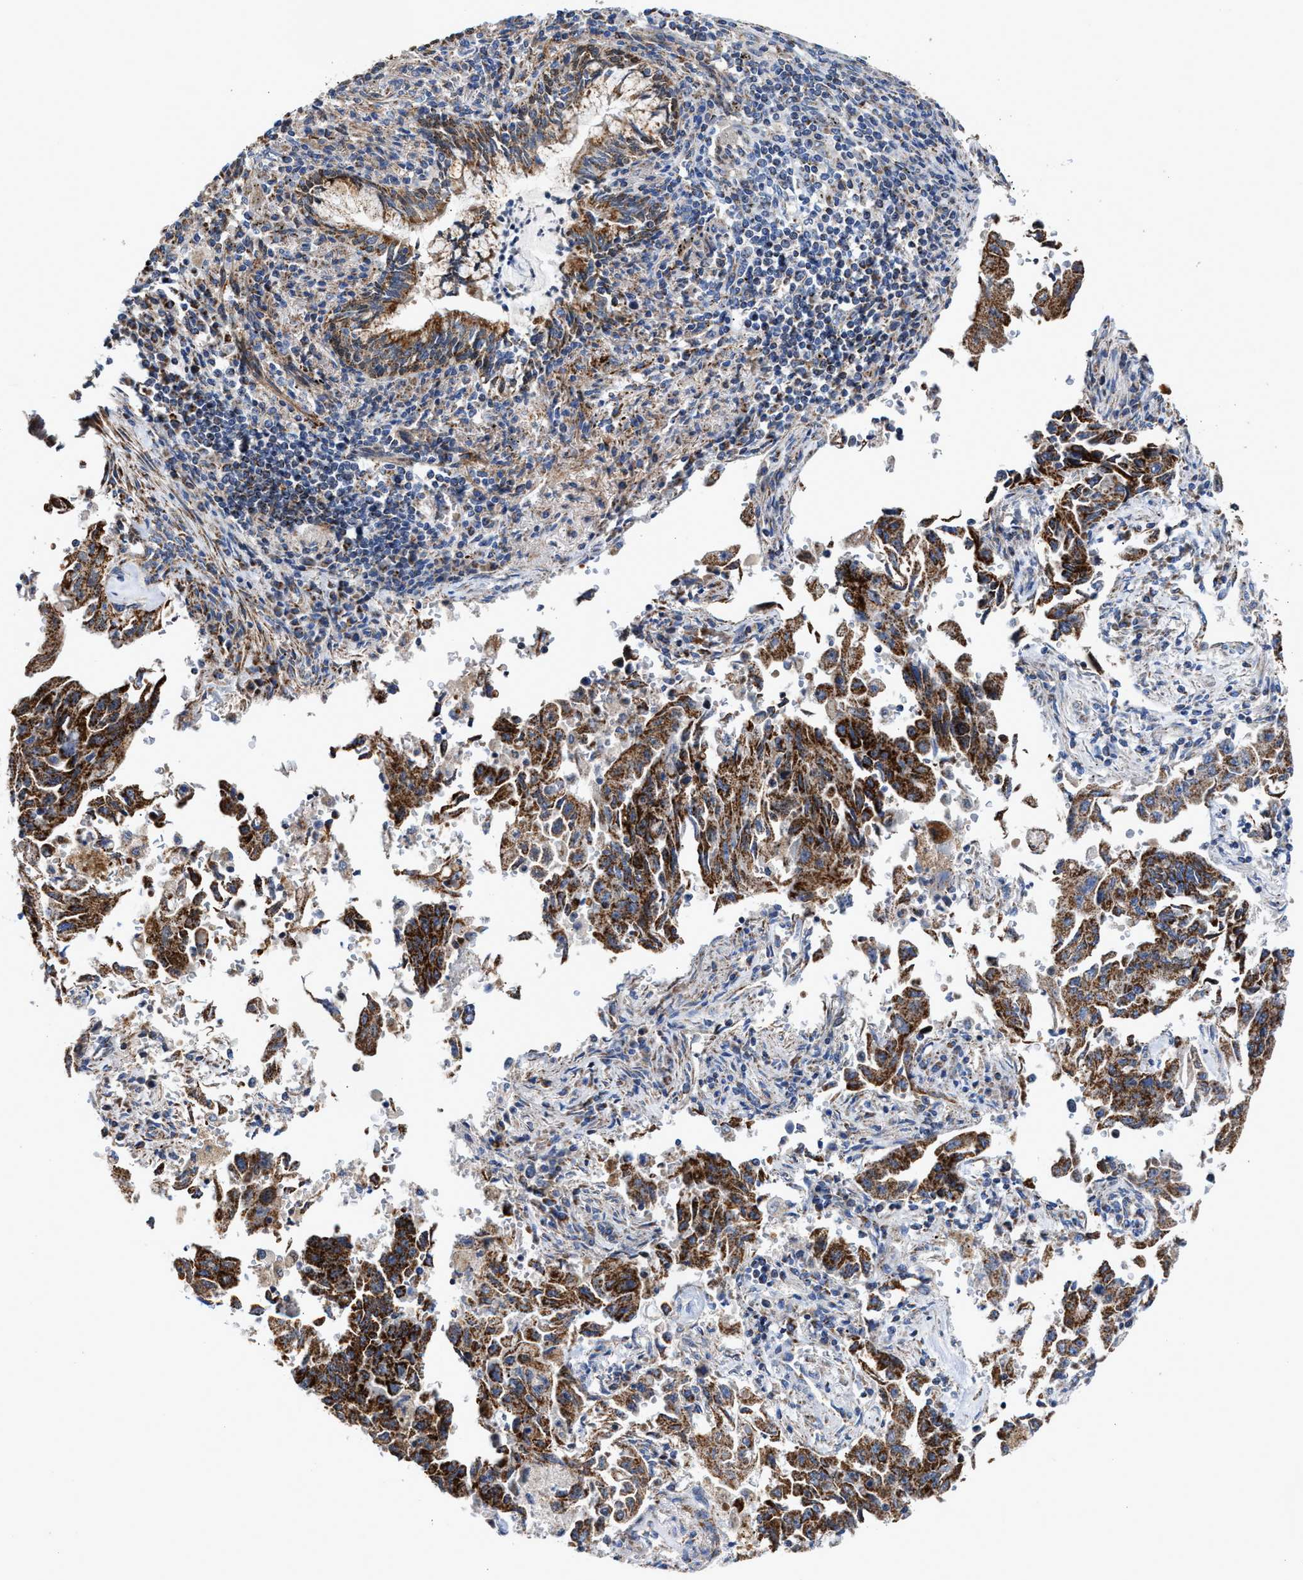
{"staining": {"intensity": "strong", "quantity": ">75%", "location": "cytoplasmic/membranous"}, "tissue": "lung cancer", "cell_type": "Tumor cells", "image_type": "cancer", "snomed": [{"axis": "morphology", "description": "Adenocarcinoma, NOS"}, {"axis": "topography", "description": "Lung"}], "caption": "IHC of human lung cancer (adenocarcinoma) demonstrates high levels of strong cytoplasmic/membranous expression in approximately >75% of tumor cells.", "gene": "MECR", "patient": {"sex": "female", "age": 51}}